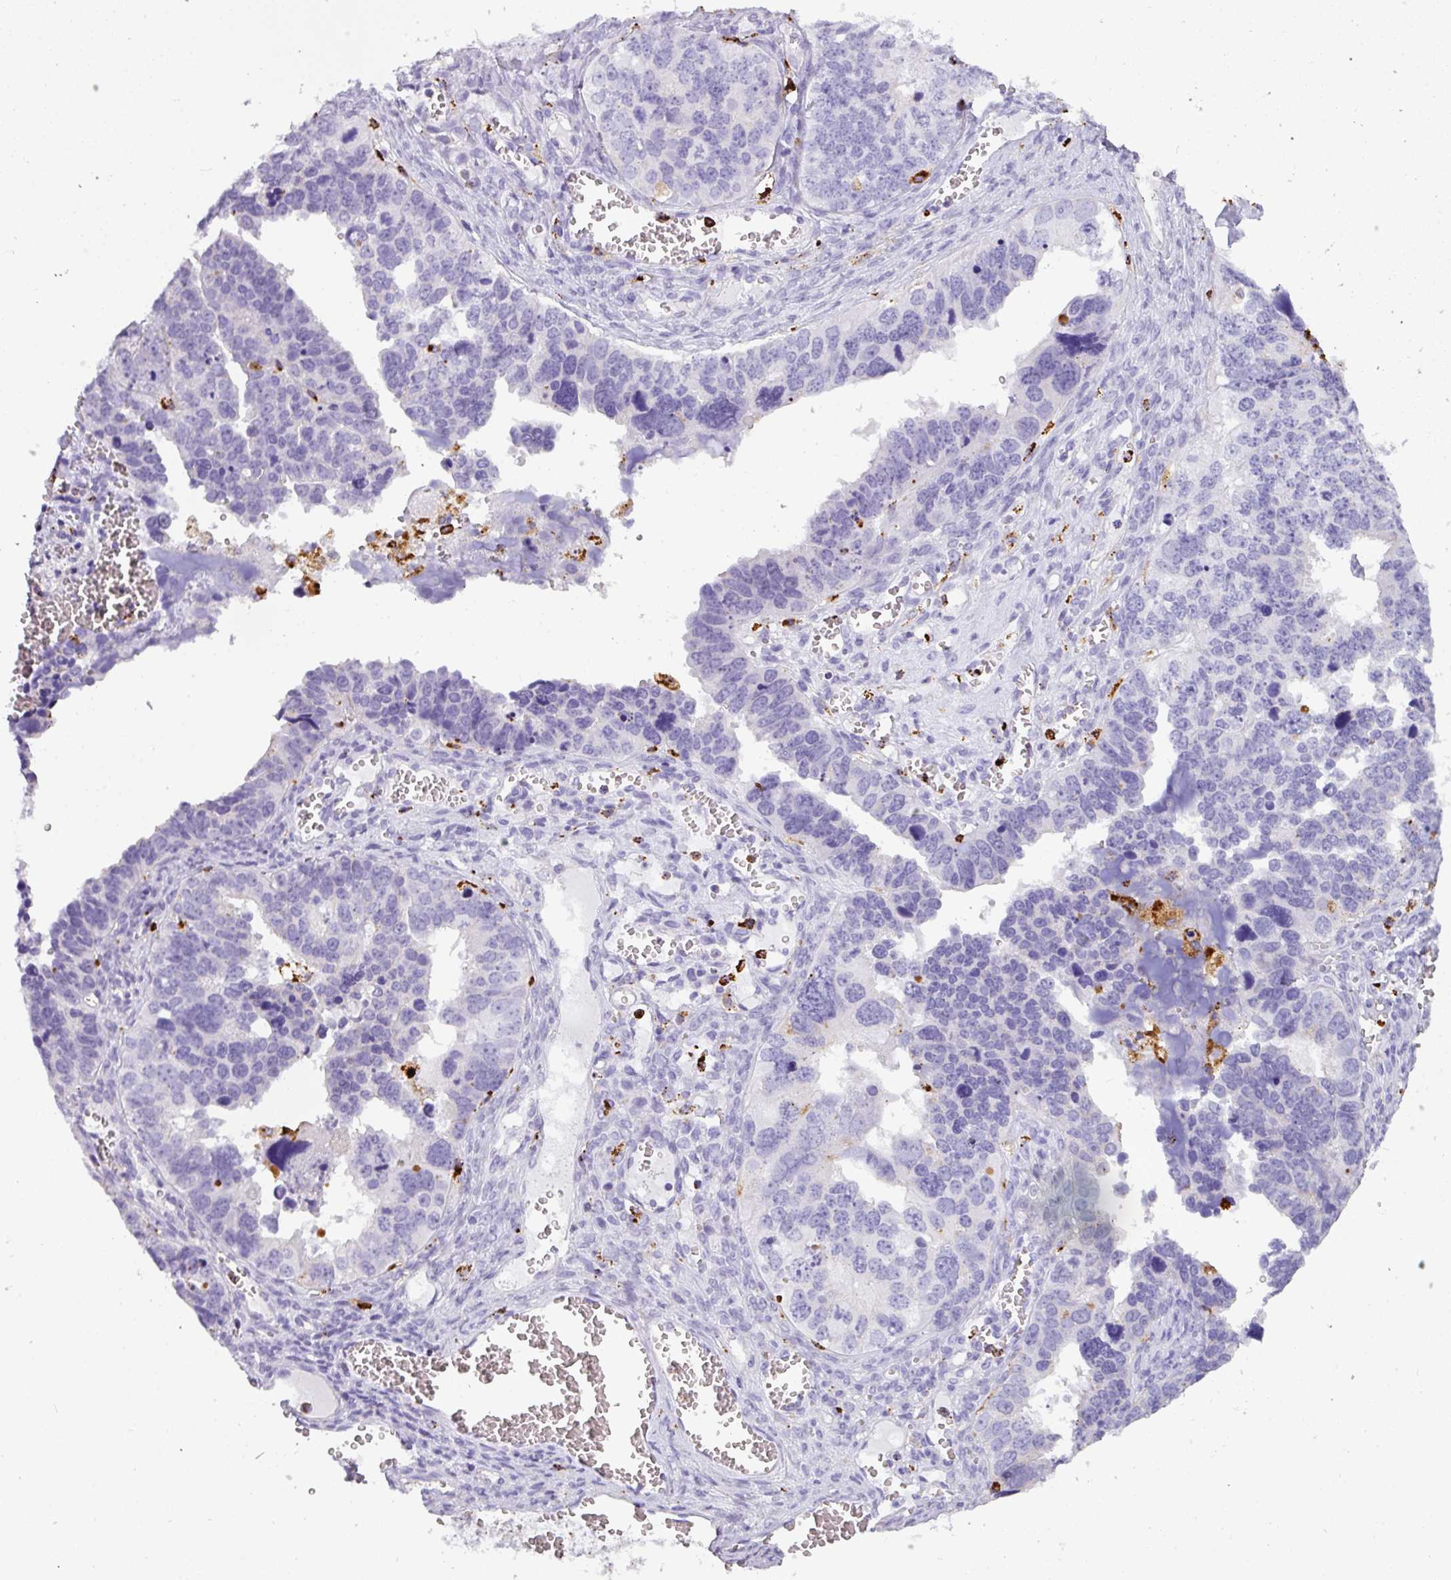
{"staining": {"intensity": "negative", "quantity": "none", "location": "none"}, "tissue": "ovarian cancer", "cell_type": "Tumor cells", "image_type": "cancer", "snomed": [{"axis": "morphology", "description": "Cystadenocarcinoma, serous, NOS"}, {"axis": "topography", "description": "Ovary"}], "caption": "Photomicrograph shows no significant protein positivity in tumor cells of ovarian serous cystadenocarcinoma.", "gene": "MMACHC", "patient": {"sex": "female", "age": 76}}